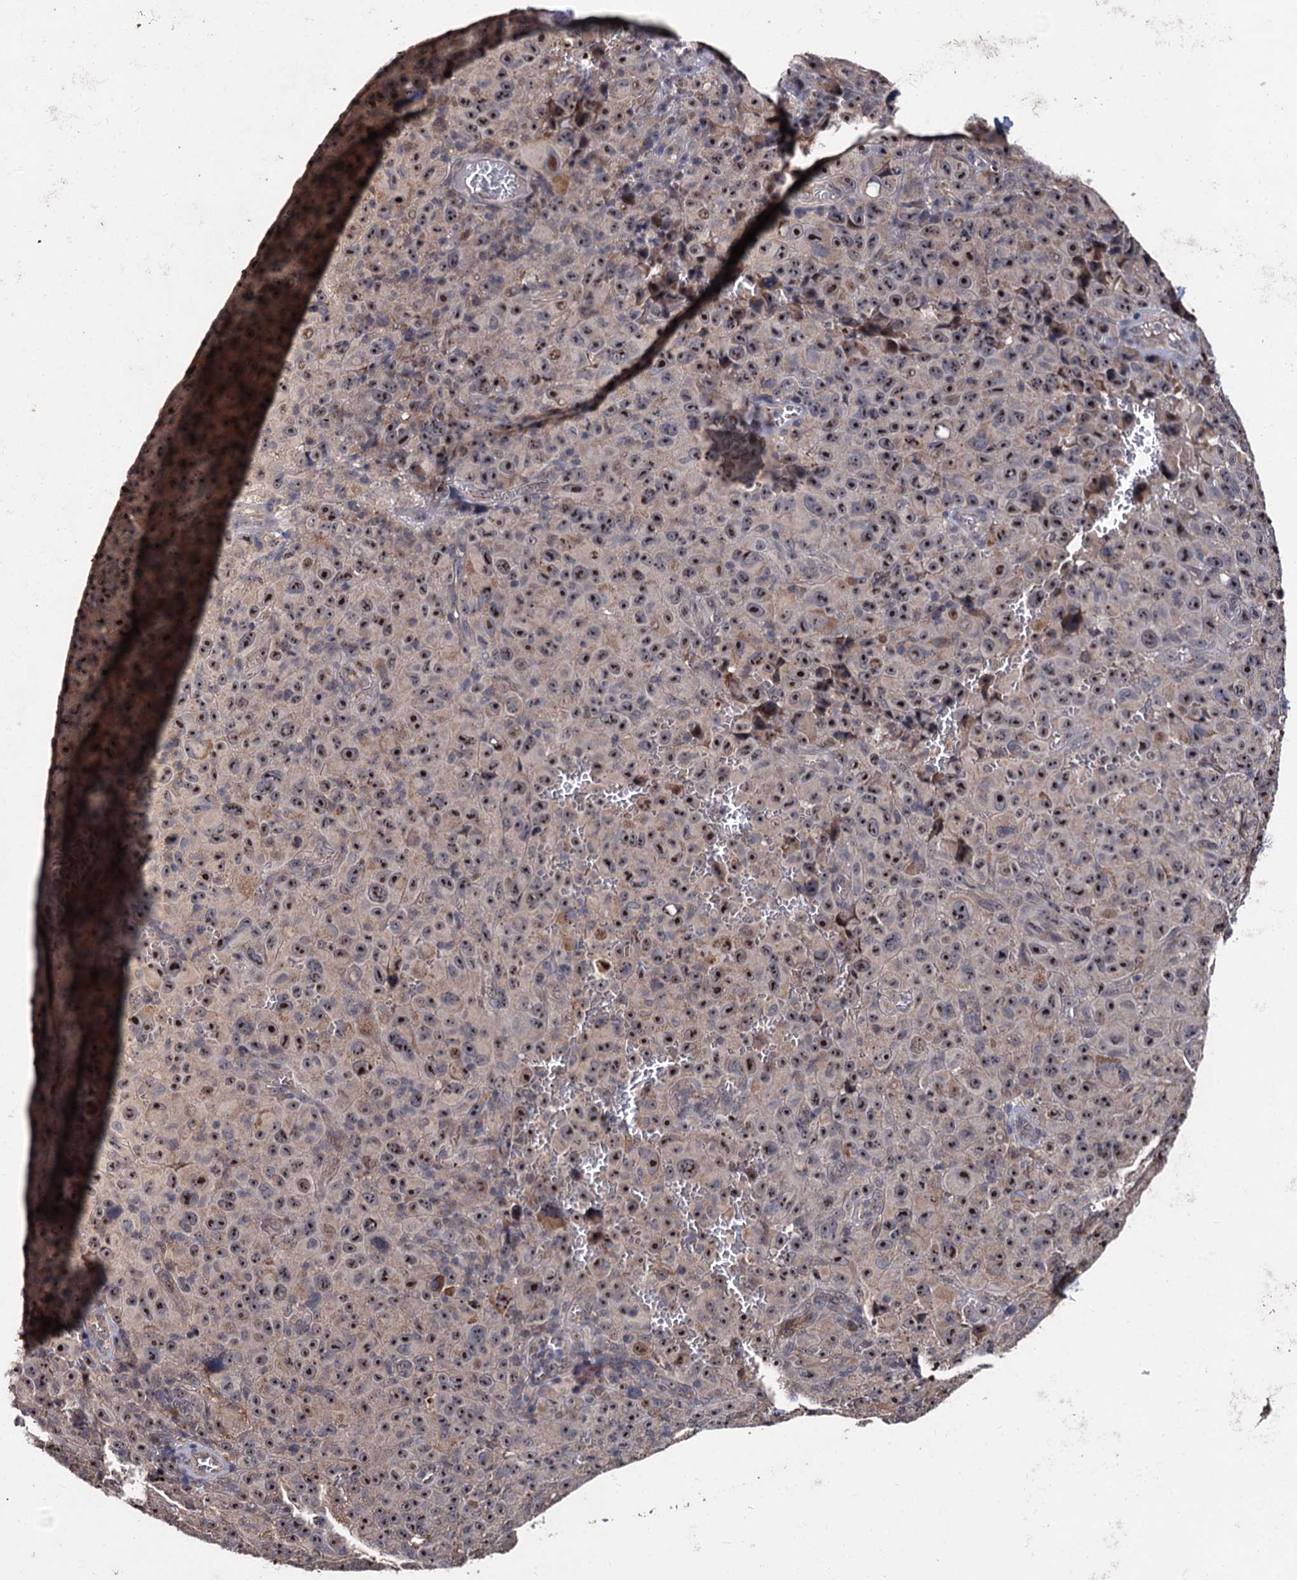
{"staining": {"intensity": "moderate", "quantity": ">75%", "location": "nuclear"}, "tissue": "melanoma", "cell_type": "Tumor cells", "image_type": "cancer", "snomed": [{"axis": "morphology", "description": "Malignant melanoma, NOS"}, {"axis": "topography", "description": "Skin"}], "caption": "An image showing moderate nuclear expression in about >75% of tumor cells in malignant melanoma, as visualized by brown immunohistochemical staining.", "gene": "LRRC63", "patient": {"sex": "female", "age": 82}}